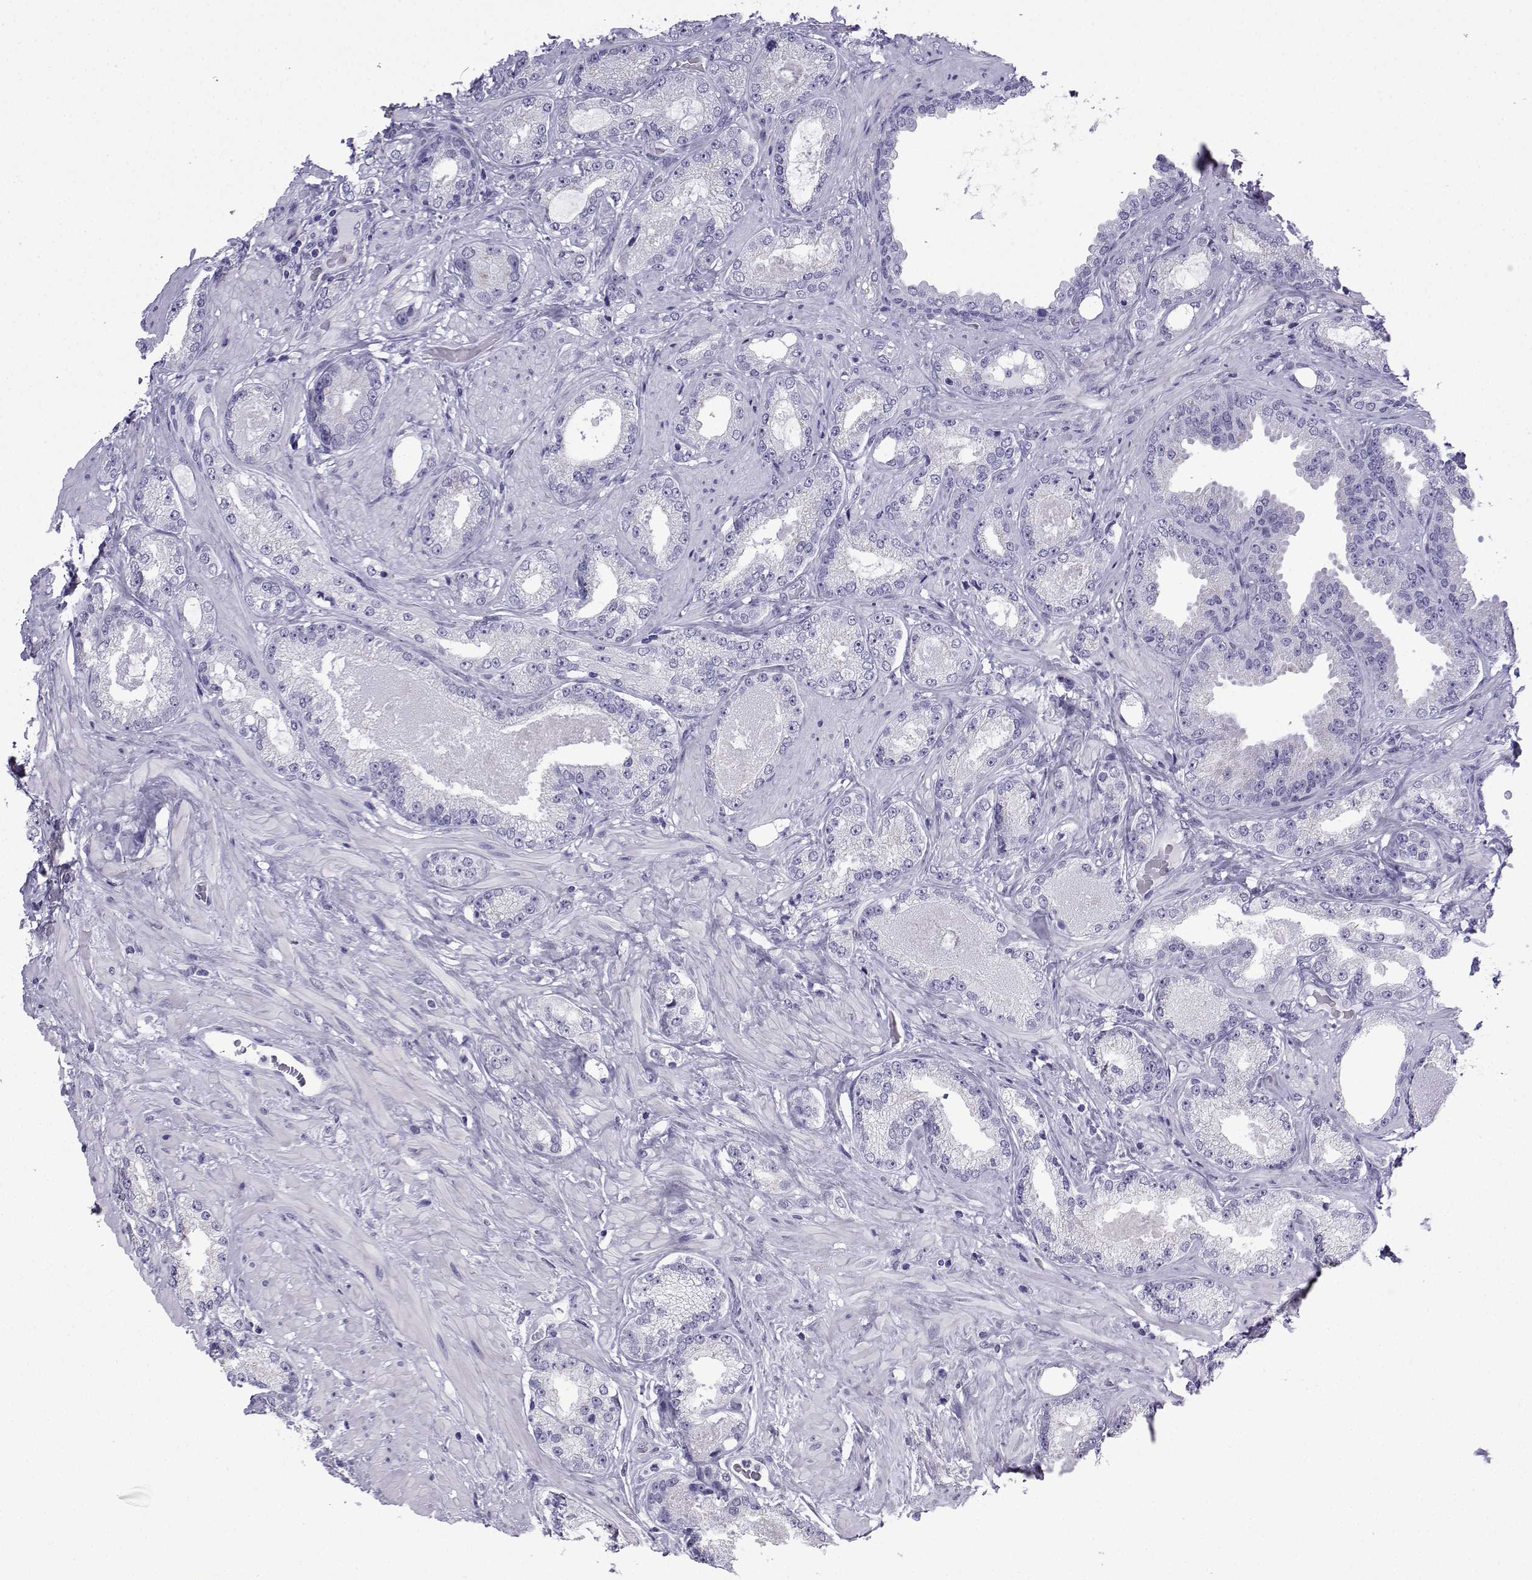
{"staining": {"intensity": "negative", "quantity": "none", "location": "none"}, "tissue": "prostate cancer", "cell_type": "Tumor cells", "image_type": "cancer", "snomed": [{"axis": "morphology", "description": "Adenocarcinoma, Low grade"}, {"axis": "topography", "description": "Prostate"}], "caption": "A photomicrograph of prostate cancer (adenocarcinoma (low-grade)) stained for a protein demonstrates no brown staining in tumor cells.", "gene": "ACRBP", "patient": {"sex": "male", "age": 68}}